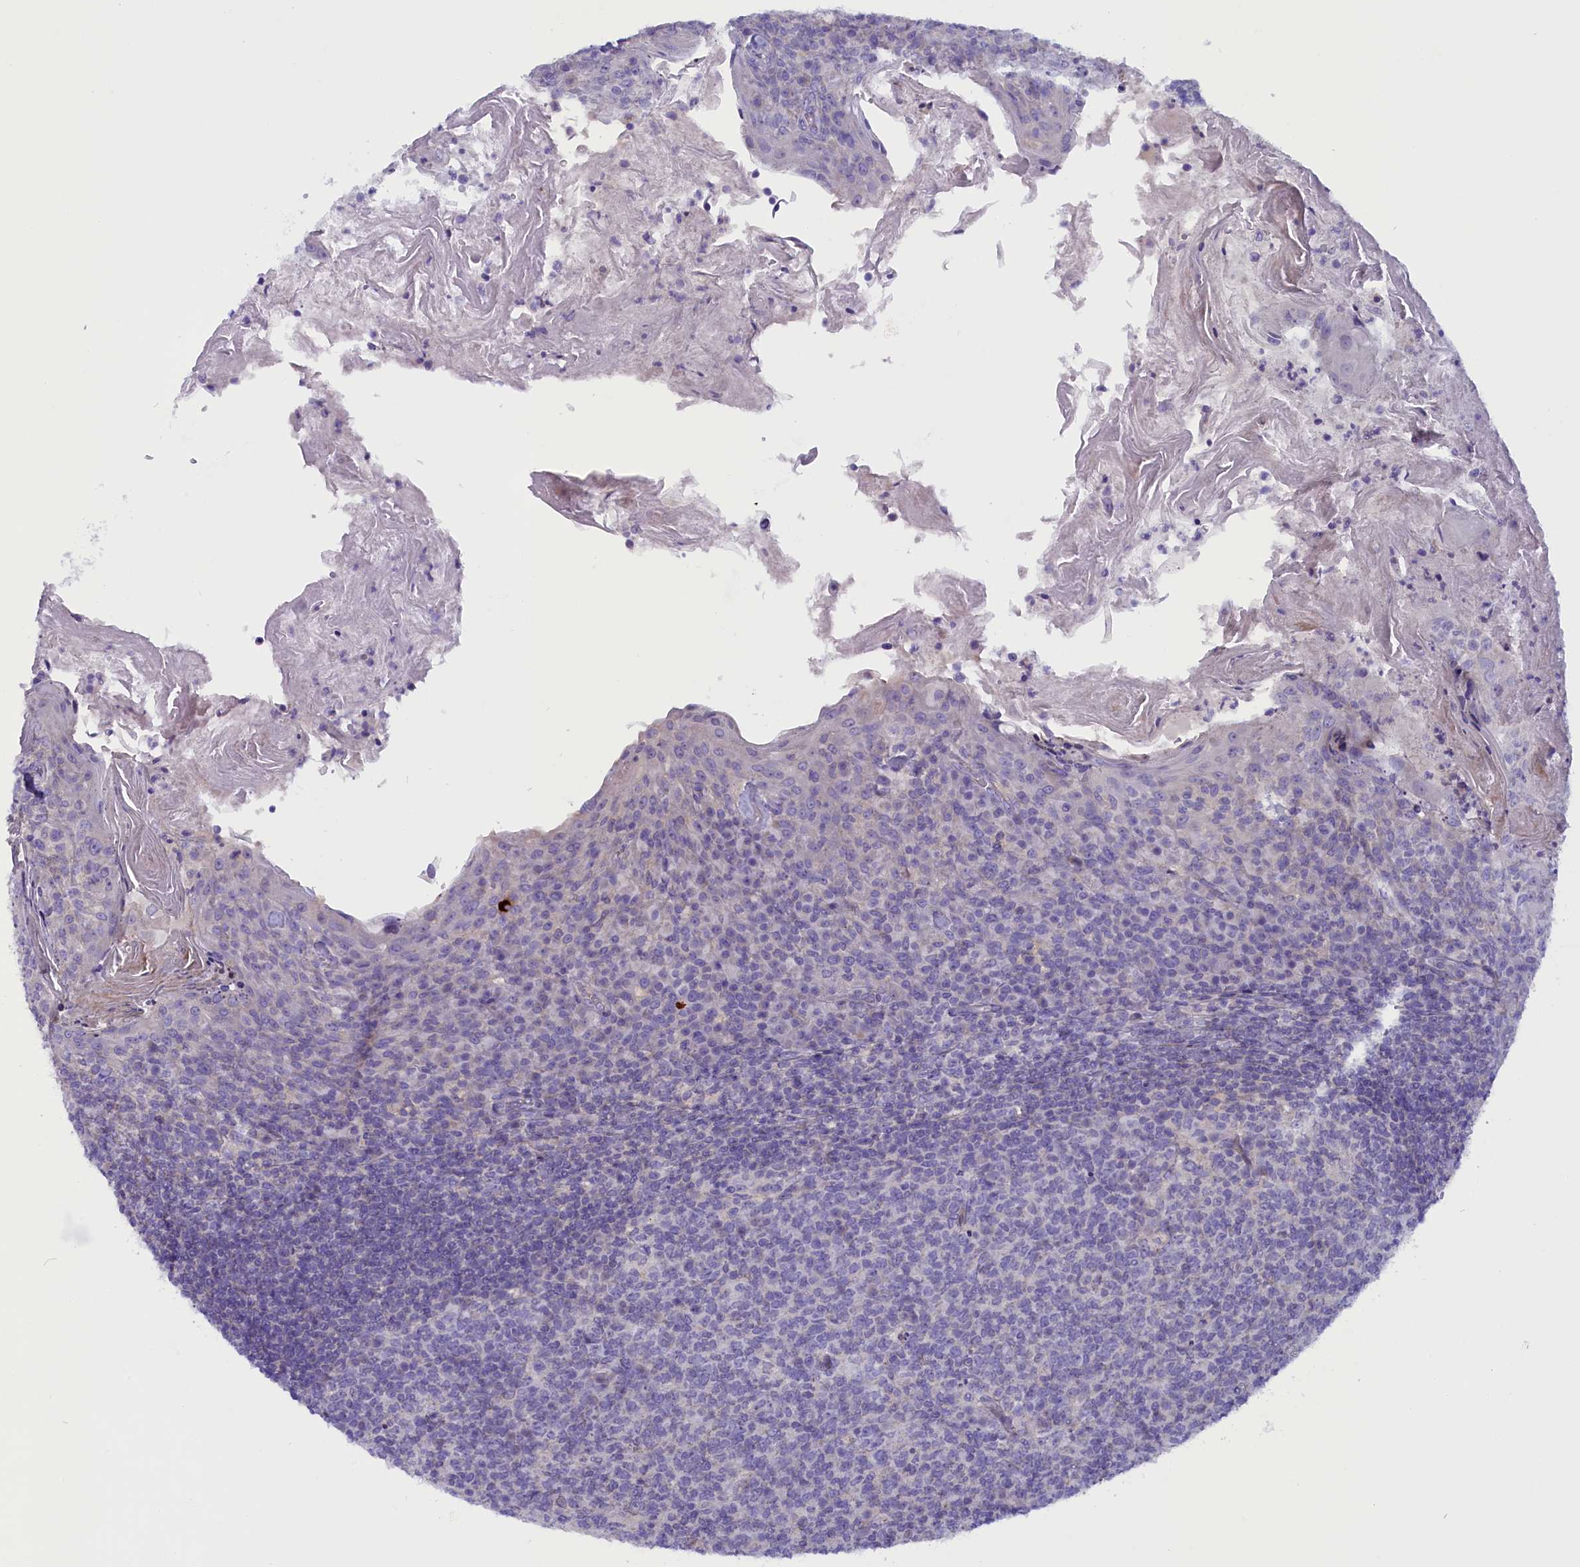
{"staining": {"intensity": "negative", "quantity": "none", "location": "none"}, "tissue": "tonsil", "cell_type": "Germinal center cells", "image_type": "normal", "snomed": [{"axis": "morphology", "description": "Normal tissue, NOS"}, {"axis": "topography", "description": "Tonsil"}], "caption": "High power microscopy micrograph of an immunohistochemistry (IHC) photomicrograph of benign tonsil, revealing no significant positivity in germinal center cells.", "gene": "RTTN", "patient": {"sex": "female", "age": 10}}